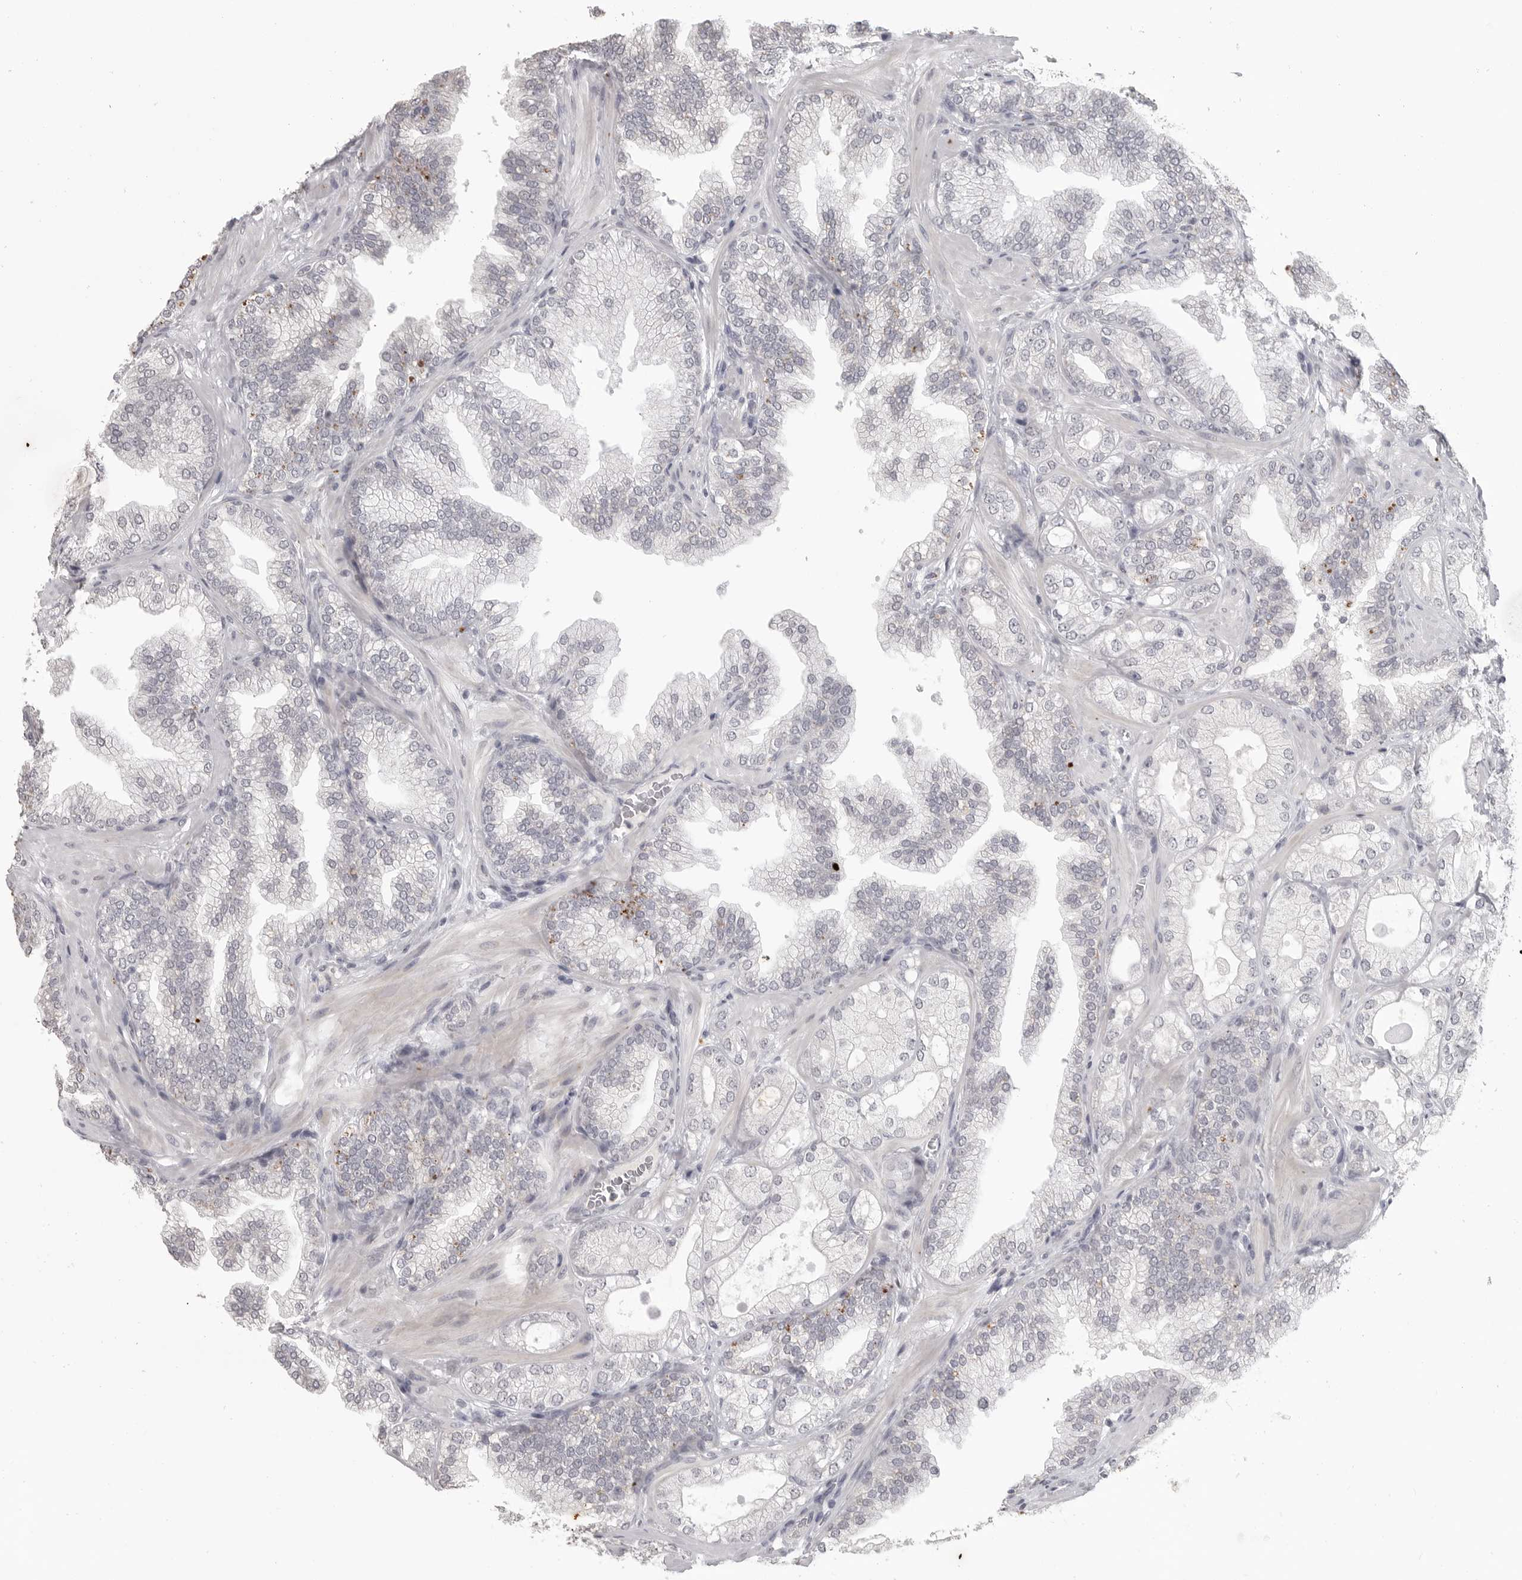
{"staining": {"intensity": "negative", "quantity": "none", "location": "none"}, "tissue": "prostate cancer", "cell_type": "Tumor cells", "image_type": "cancer", "snomed": [{"axis": "morphology", "description": "Adenocarcinoma, High grade"}, {"axis": "topography", "description": "Prostate"}], "caption": "Protein analysis of adenocarcinoma (high-grade) (prostate) reveals no significant staining in tumor cells. (DAB immunohistochemistry (IHC) visualized using brightfield microscopy, high magnification).", "gene": "PRSS1", "patient": {"sex": "male", "age": 58}}